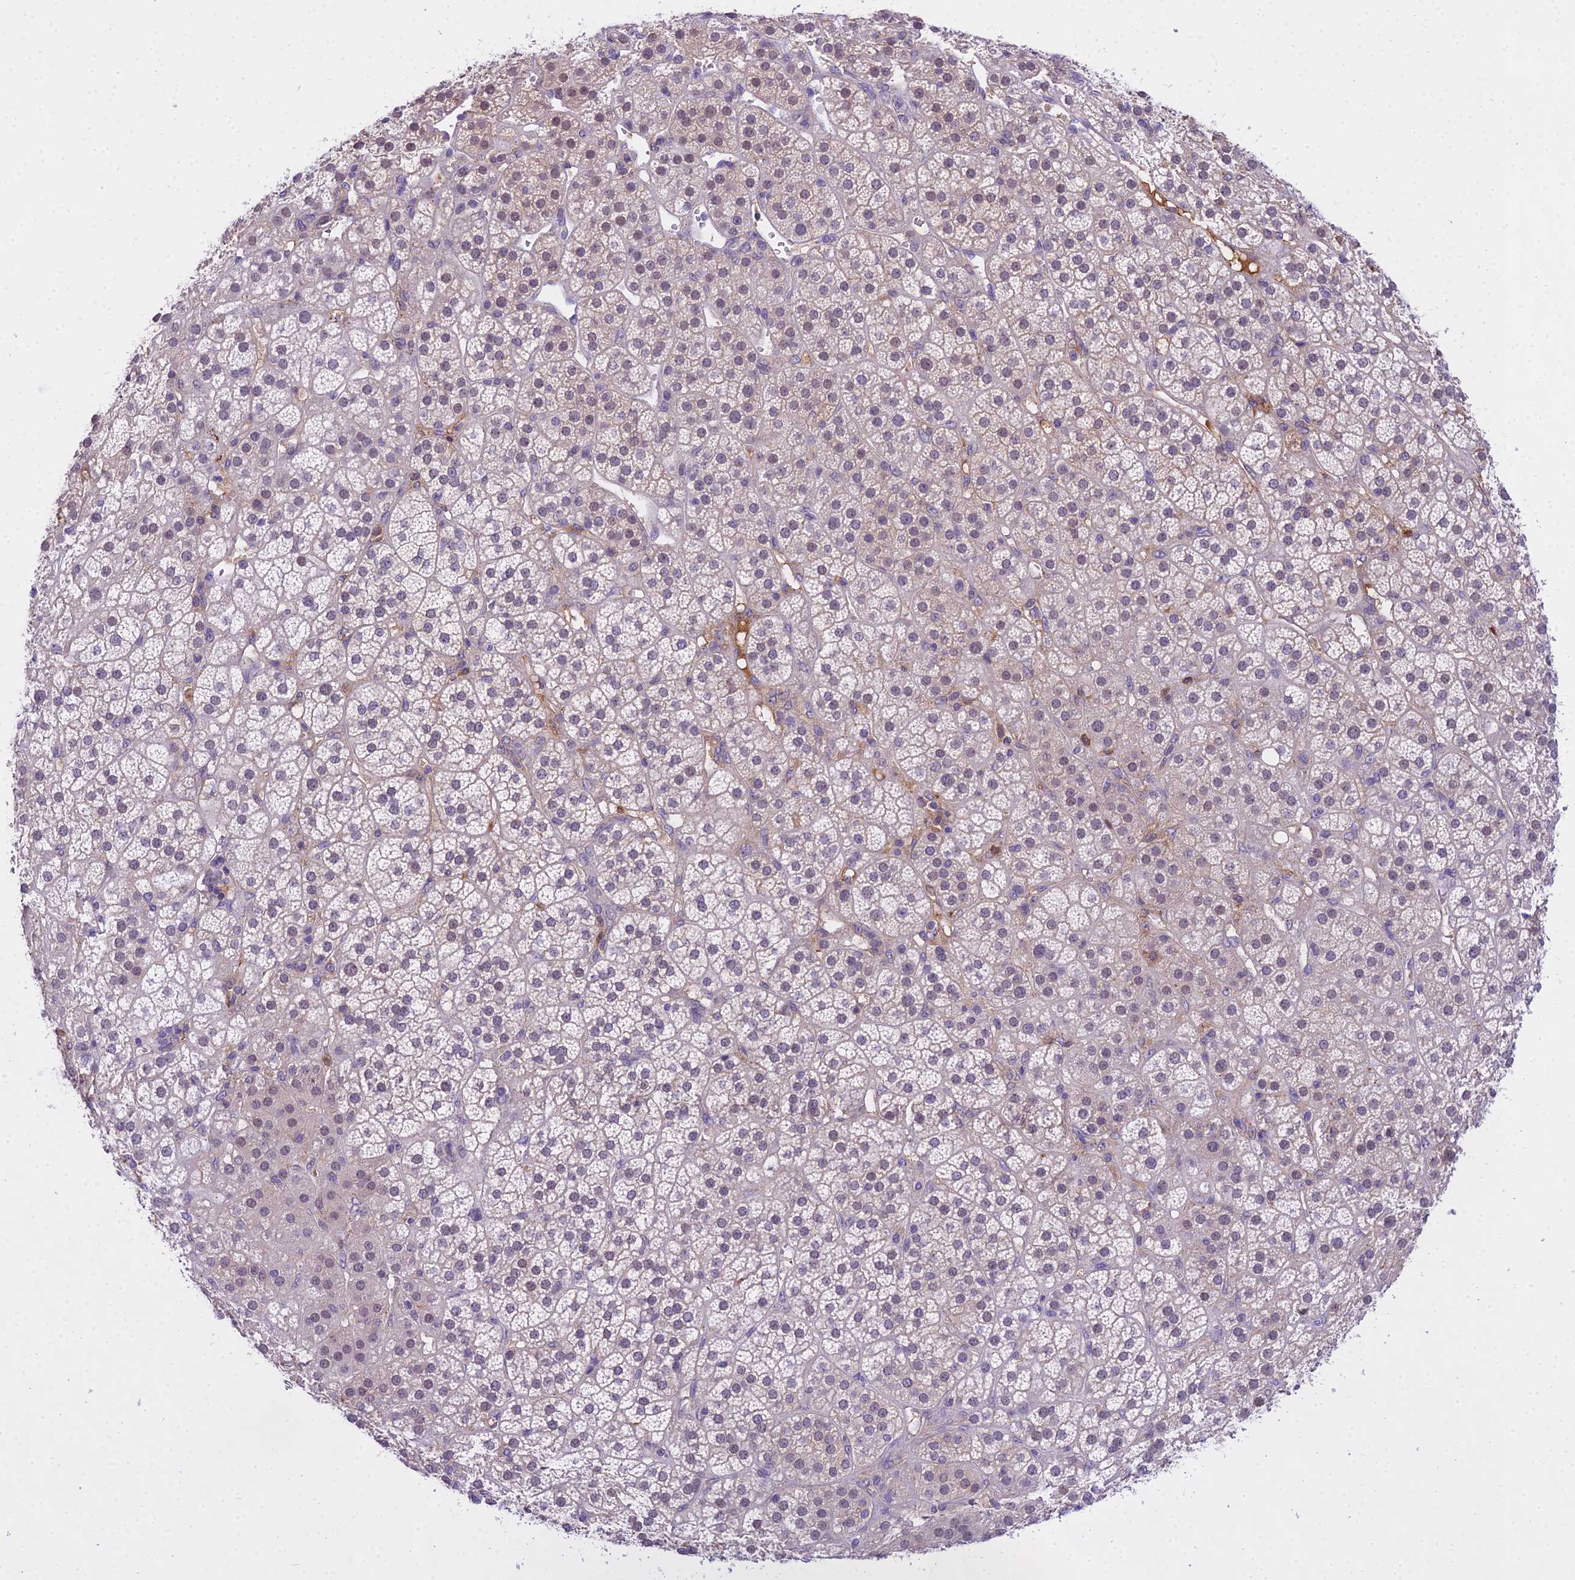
{"staining": {"intensity": "weak", "quantity": "<25%", "location": "nuclear"}, "tissue": "adrenal gland", "cell_type": "Glandular cells", "image_type": "normal", "snomed": [{"axis": "morphology", "description": "Normal tissue, NOS"}, {"axis": "topography", "description": "Adrenal gland"}], "caption": "Image shows no significant protein staining in glandular cells of normal adrenal gland.", "gene": "MAT2A", "patient": {"sex": "female", "age": 70}}